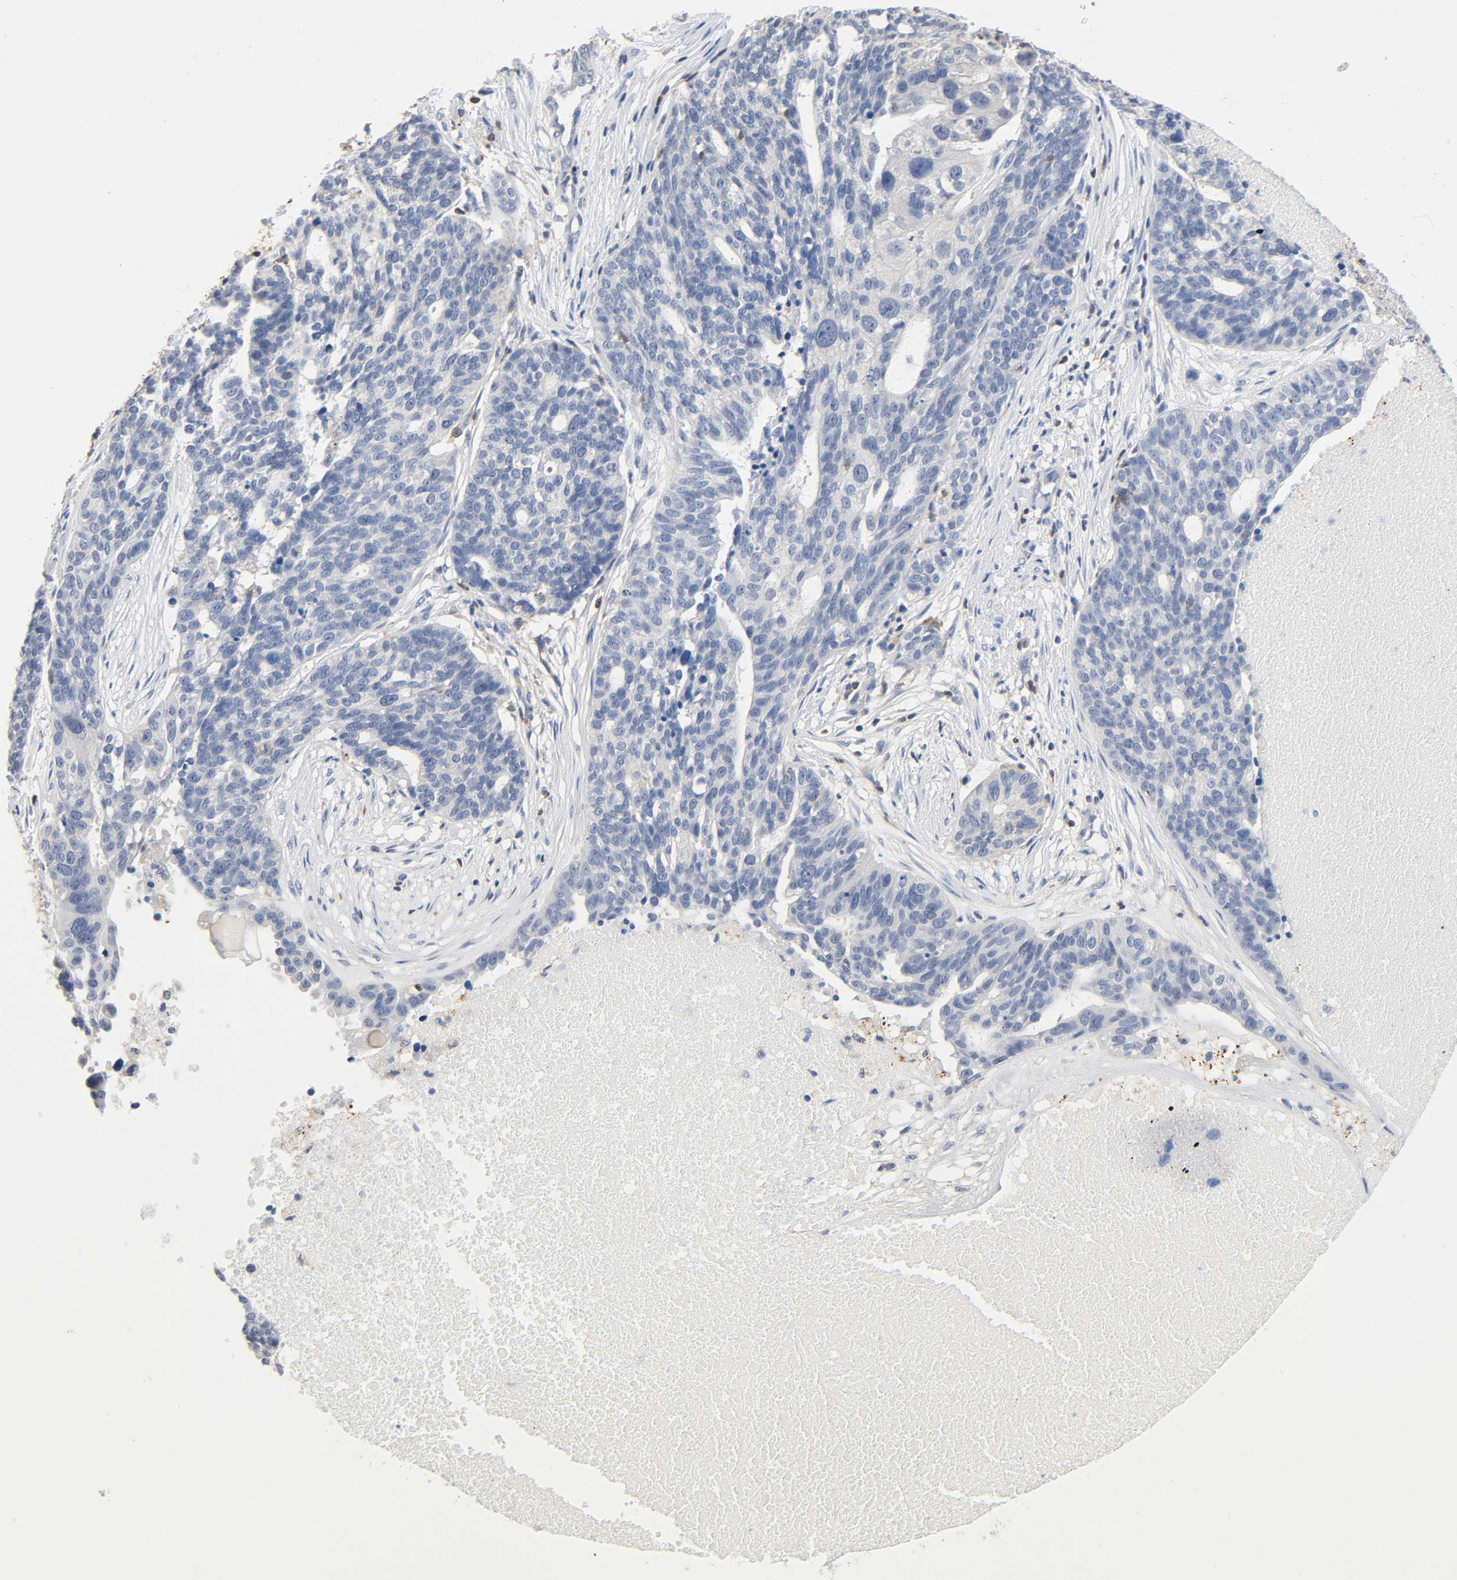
{"staining": {"intensity": "negative", "quantity": "none", "location": "none"}, "tissue": "ovarian cancer", "cell_type": "Tumor cells", "image_type": "cancer", "snomed": [{"axis": "morphology", "description": "Cystadenocarcinoma, serous, NOS"}, {"axis": "topography", "description": "Ovary"}], "caption": "Ovarian cancer stained for a protein using IHC displays no positivity tumor cells.", "gene": "UCKL1", "patient": {"sex": "female", "age": 59}}